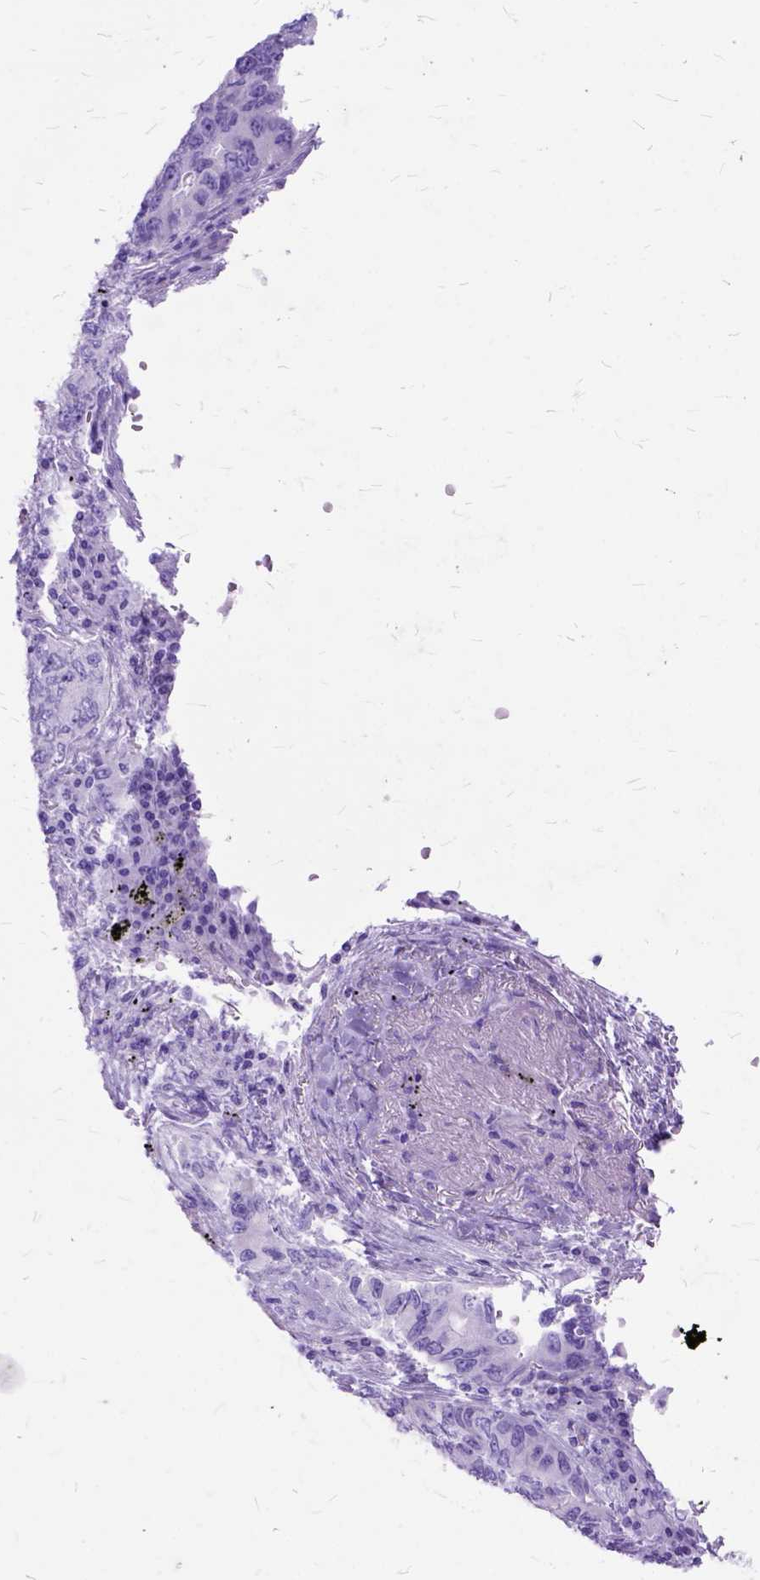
{"staining": {"intensity": "negative", "quantity": "none", "location": "none"}, "tissue": "lung cancer", "cell_type": "Tumor cells", "image_type": "cancer", "snomed": [{"axis": "morphology", "description": "Adenocarcinoma, NOS"}, {"axis": "morphology", "description": "Adenocarcinoma, metastatic, NOS"}, {"axis": "topography", "description": "Lymph node"}, {"axis": "topography", "description": "Lung"}], "caption": "Photomicrograph shows no significant protein staining in tumor cells of lung cancer (adenocarcinoma). (DAB (3,3'-diaminobenzidine) immunohistochemistry with hematoxylin counter stain).", "gene": "DNAH2", "patient": {"sex": "female", "age": 54}}